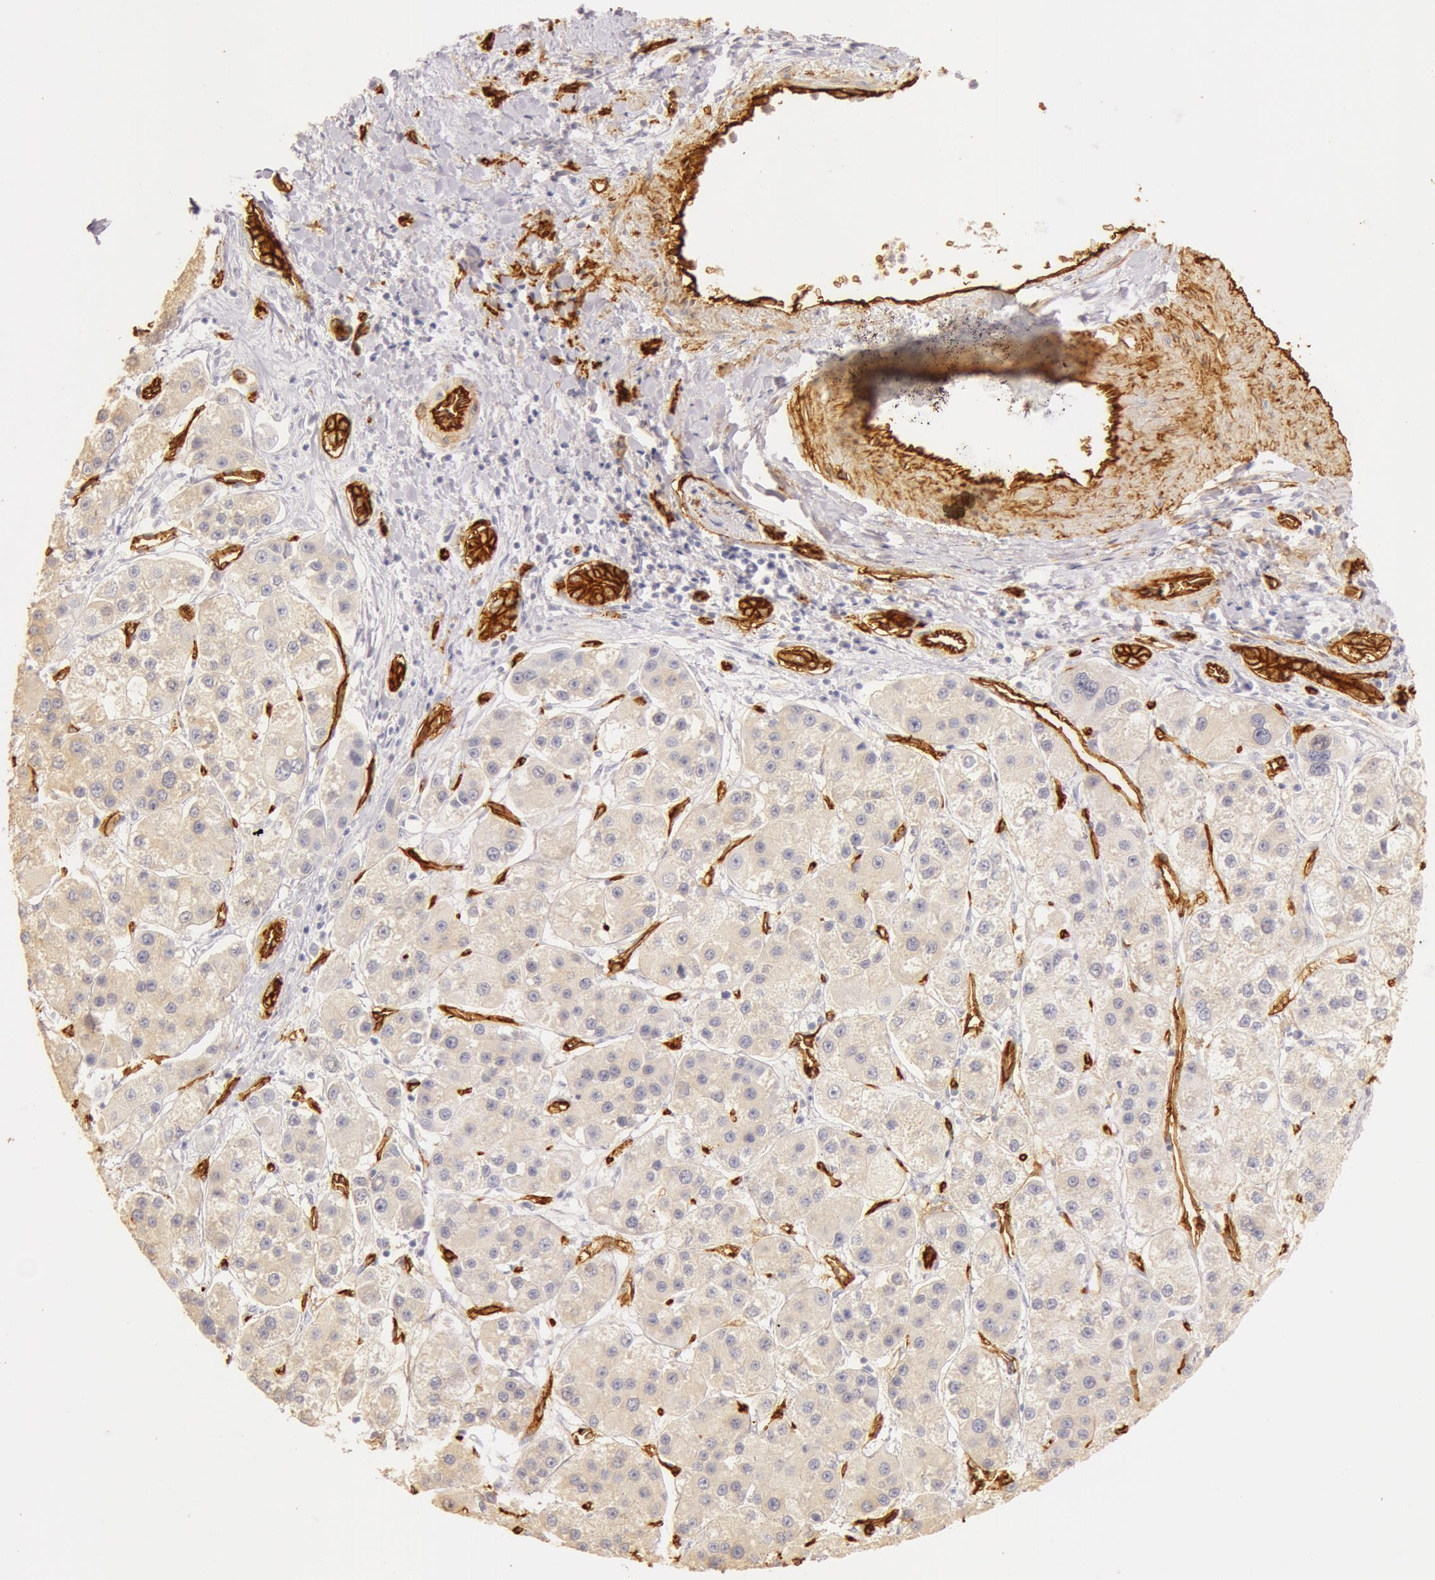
{"staining": {"intensity": "weak", "quantity": ">75%", "location": "cytoplasmic/membranous"}, "tissue": "liver cancer", "cell_type": "Tumor cells", "image_type": "cancer", "snomed": [{"axis": "morphology", "description": "Carcinoma, Hepatocellular, NOS"}, {"axis": "topography", "description": "Liver"}], "caption": "A photomicrograph showing weak cytoplasmic/membranous positivity in about >75% of tumor cells in liver hepatocellular carcinoma, as visualized by brown immunohistochemical staining.", "gene": "AQP1", "patient": {"sex": "female", "age": 85}}